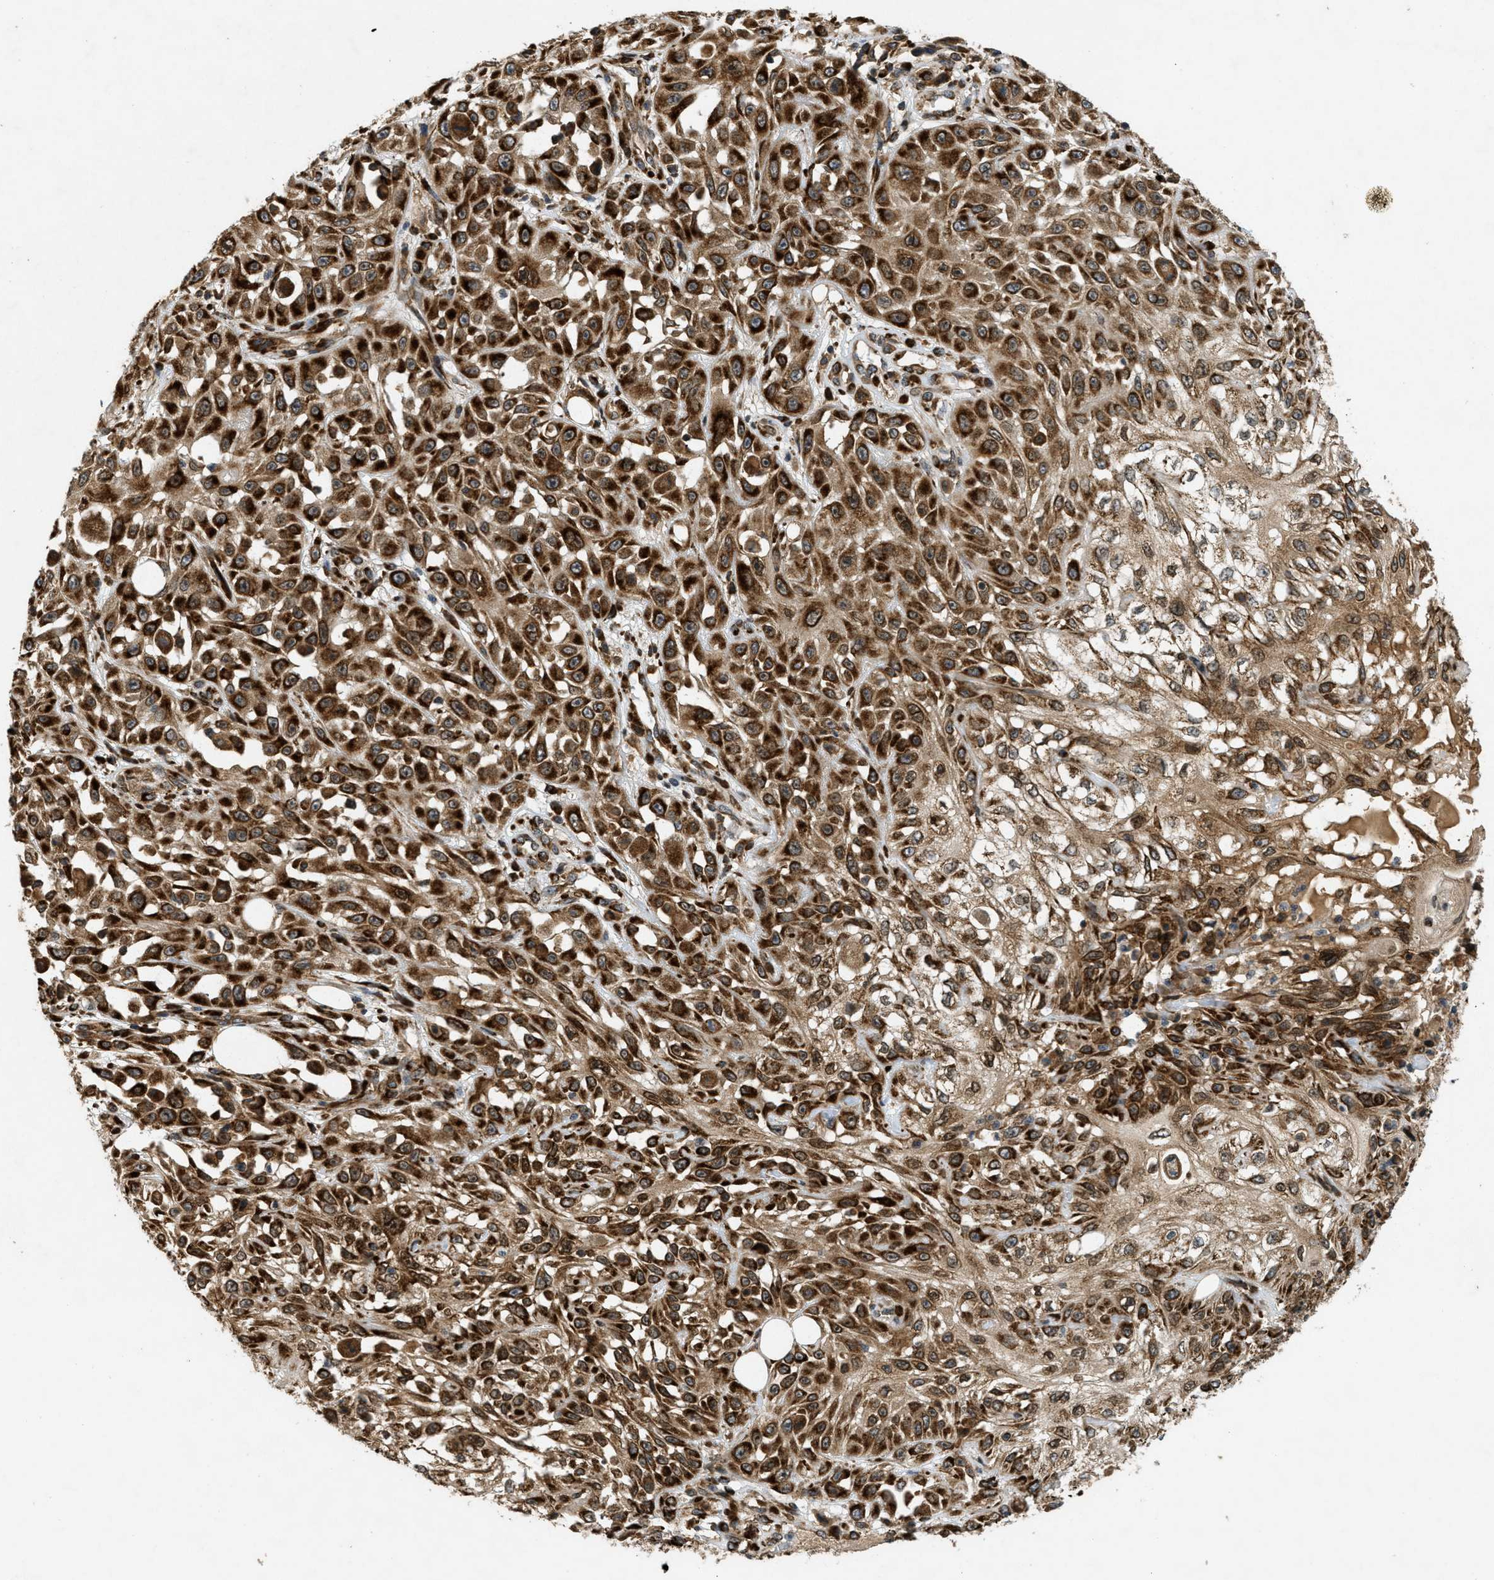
{"staining": {"intensity": "strong", "quantity": ">75%", "location": "cytoplasmic/membranous"}, "tissue": "skin cancer", "cell_type": "Tumor cells", "image_type": "cancer", "snomed": [{"axis": "morphology", "description": "Squamous cell carcinoma, NOS"}, {"axis": "morphology", "description": "Squamous cell carcinoma, metastatic, NOS"}, {"axis": "topography", "description": "Skin"}, {"axis": "topography", "description": "Lymph node"}], "caption": "Protein staining displays strong cytoplasmic/membranous expression in about >75% of tumor cells in skin cancer.", "gene": "PCDH18", "patient": {"sex": "male", "age": 75}}